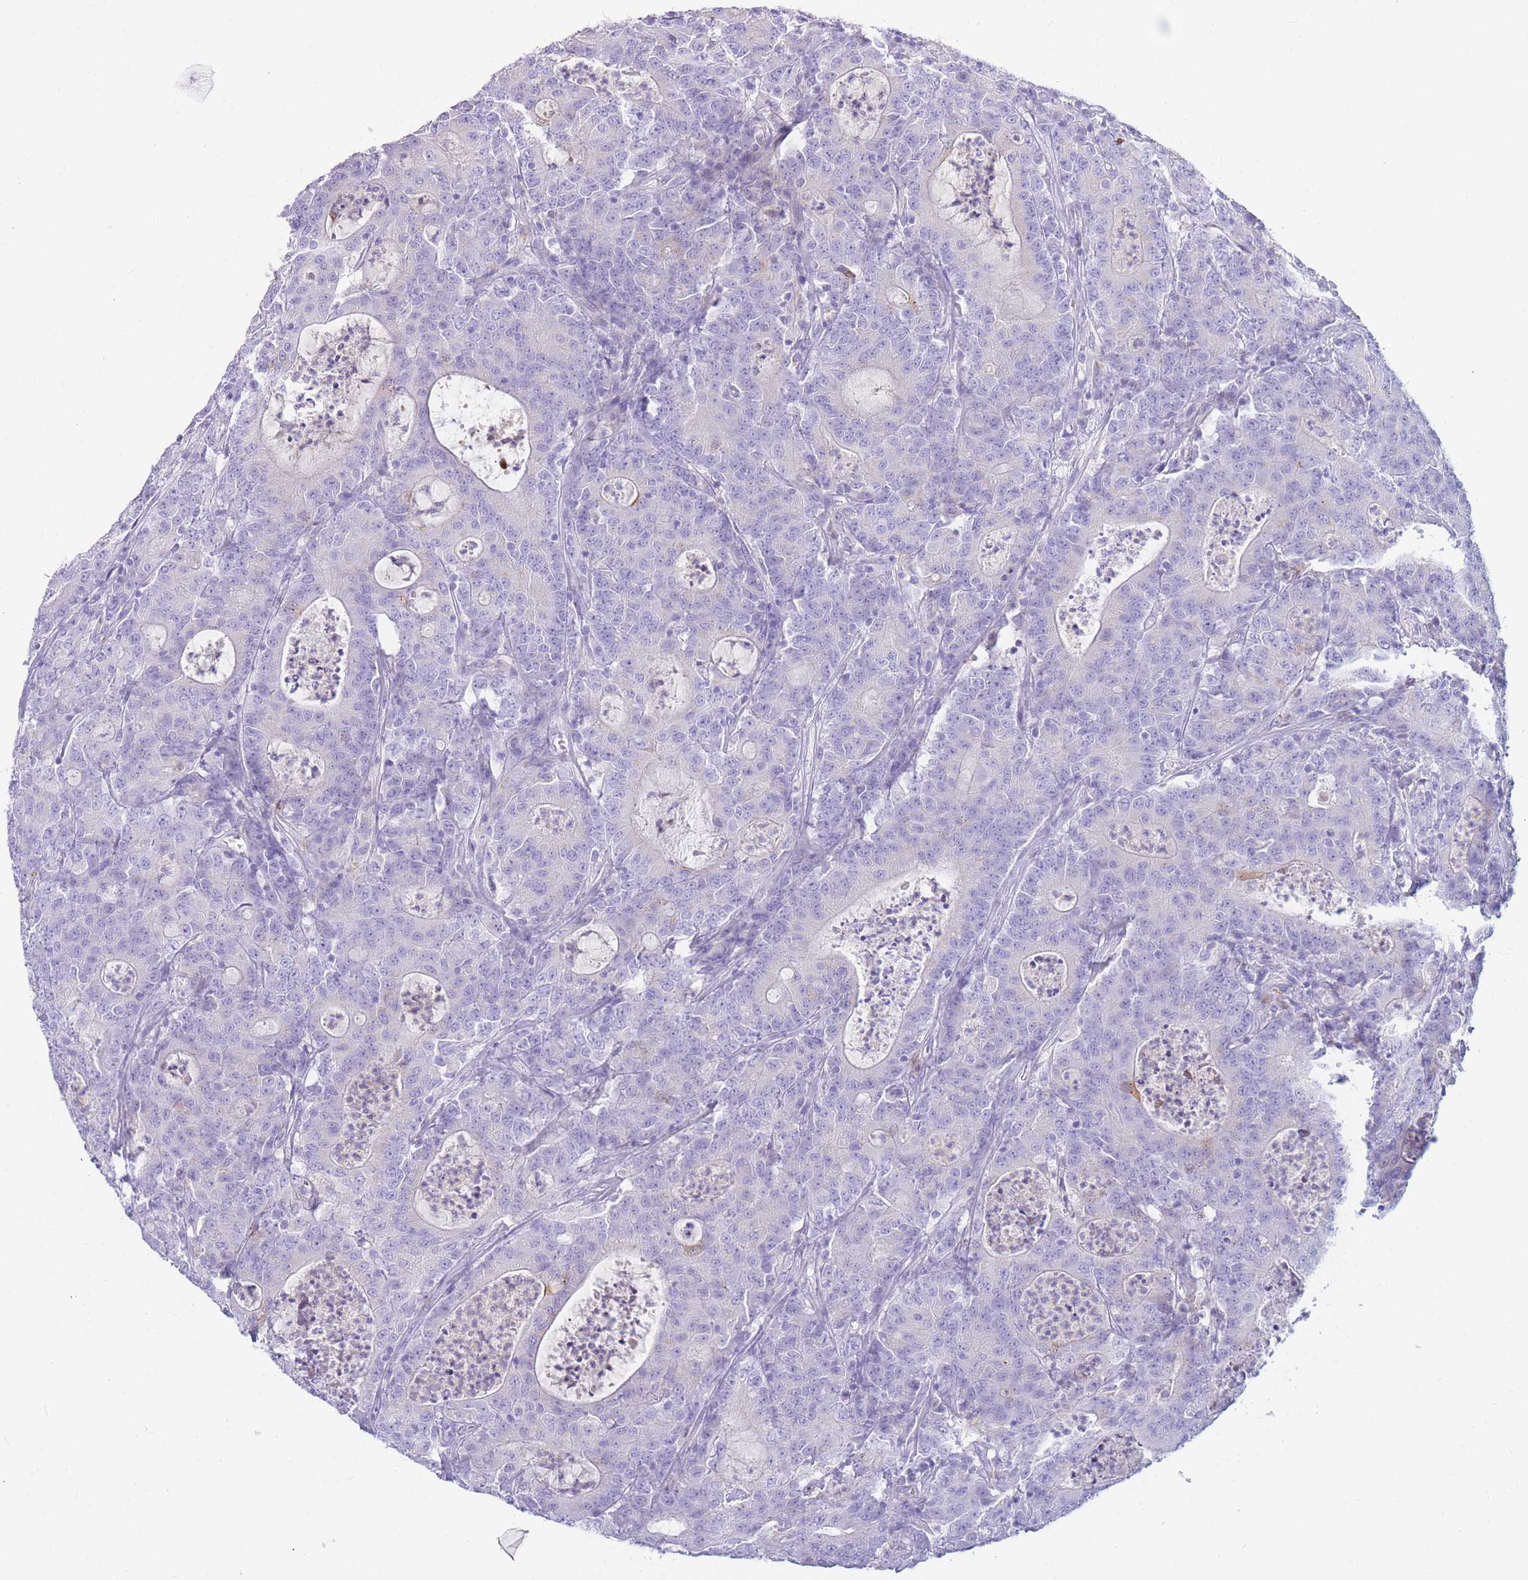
{"staining": {"intensity": "negative", "quantity": "none", "location": "none"}, "tissue": "colorectal cancer", "cell_type": "Tumor cells", "image_type": "cancer", "snomed": [{"axis": "morphology", "description": "Adenocarcinoma, NOS"}, {"axis": "topography", "description": "Colon"}], "caption": "IHC of human colorectal adenocarcinoma reveals no staining in tumor cells.", "gene": "NKX1-2", "patient": {"sex": "male", "age": 83}}